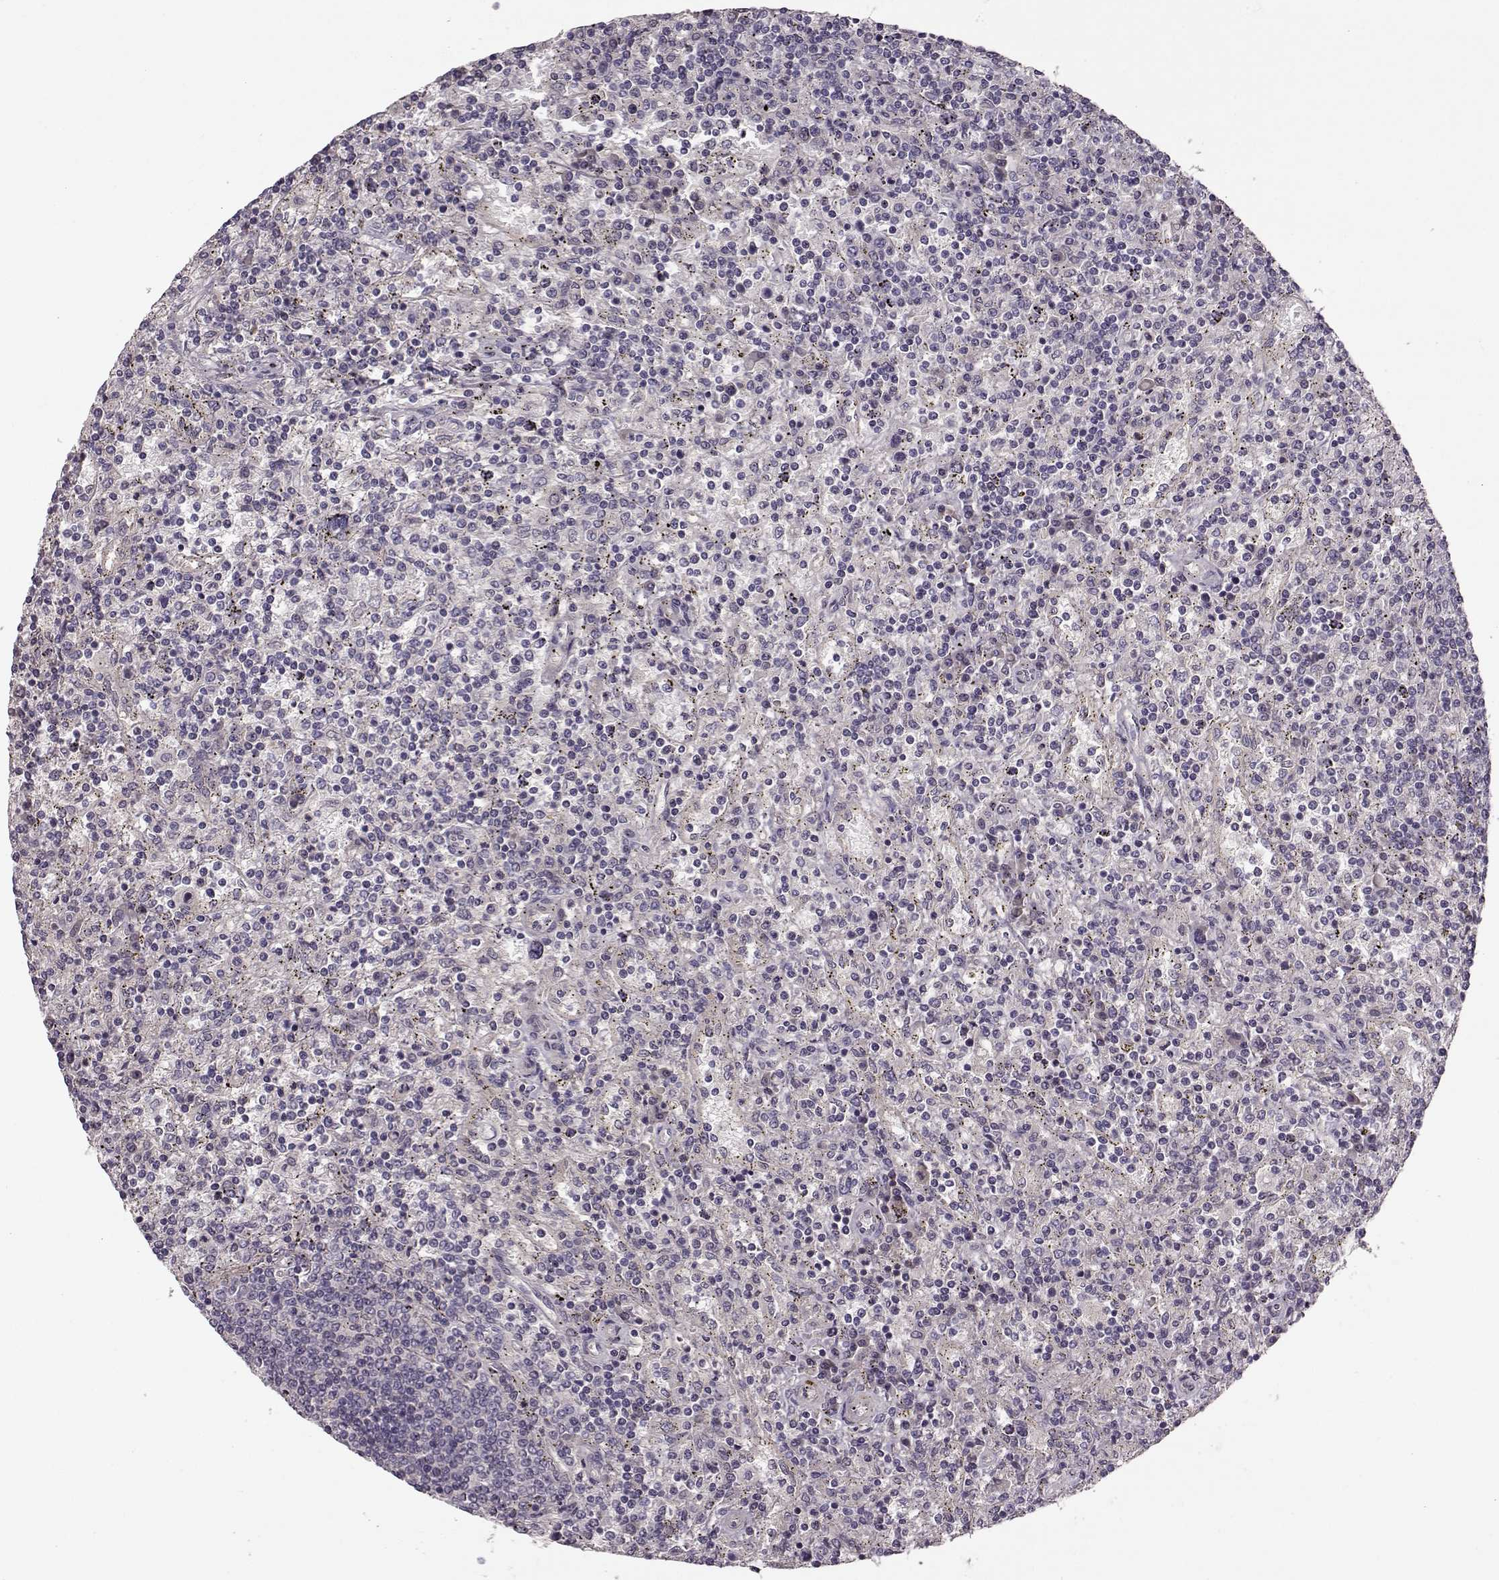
{"staining": {"intensity": "negative", "quantity": "none", "location": "none"}, "tissue": "lymphoma", "cell_type": "Tumor cells", "image_type": "cancer", "snomed": [{"axis": "morphology", "description": "Malignant lymphoma, non-Hodgkin's type, Low grade"}, {"axis": "topography", "description": "Spleen"}], "caption": "A histopathology image of human malignant lymphoma, non-Hodgkin's type (low-grade) is negative for staining in tumor cells.", "gene": "MTR", "patient": {"sex": "male", "age": 62}}